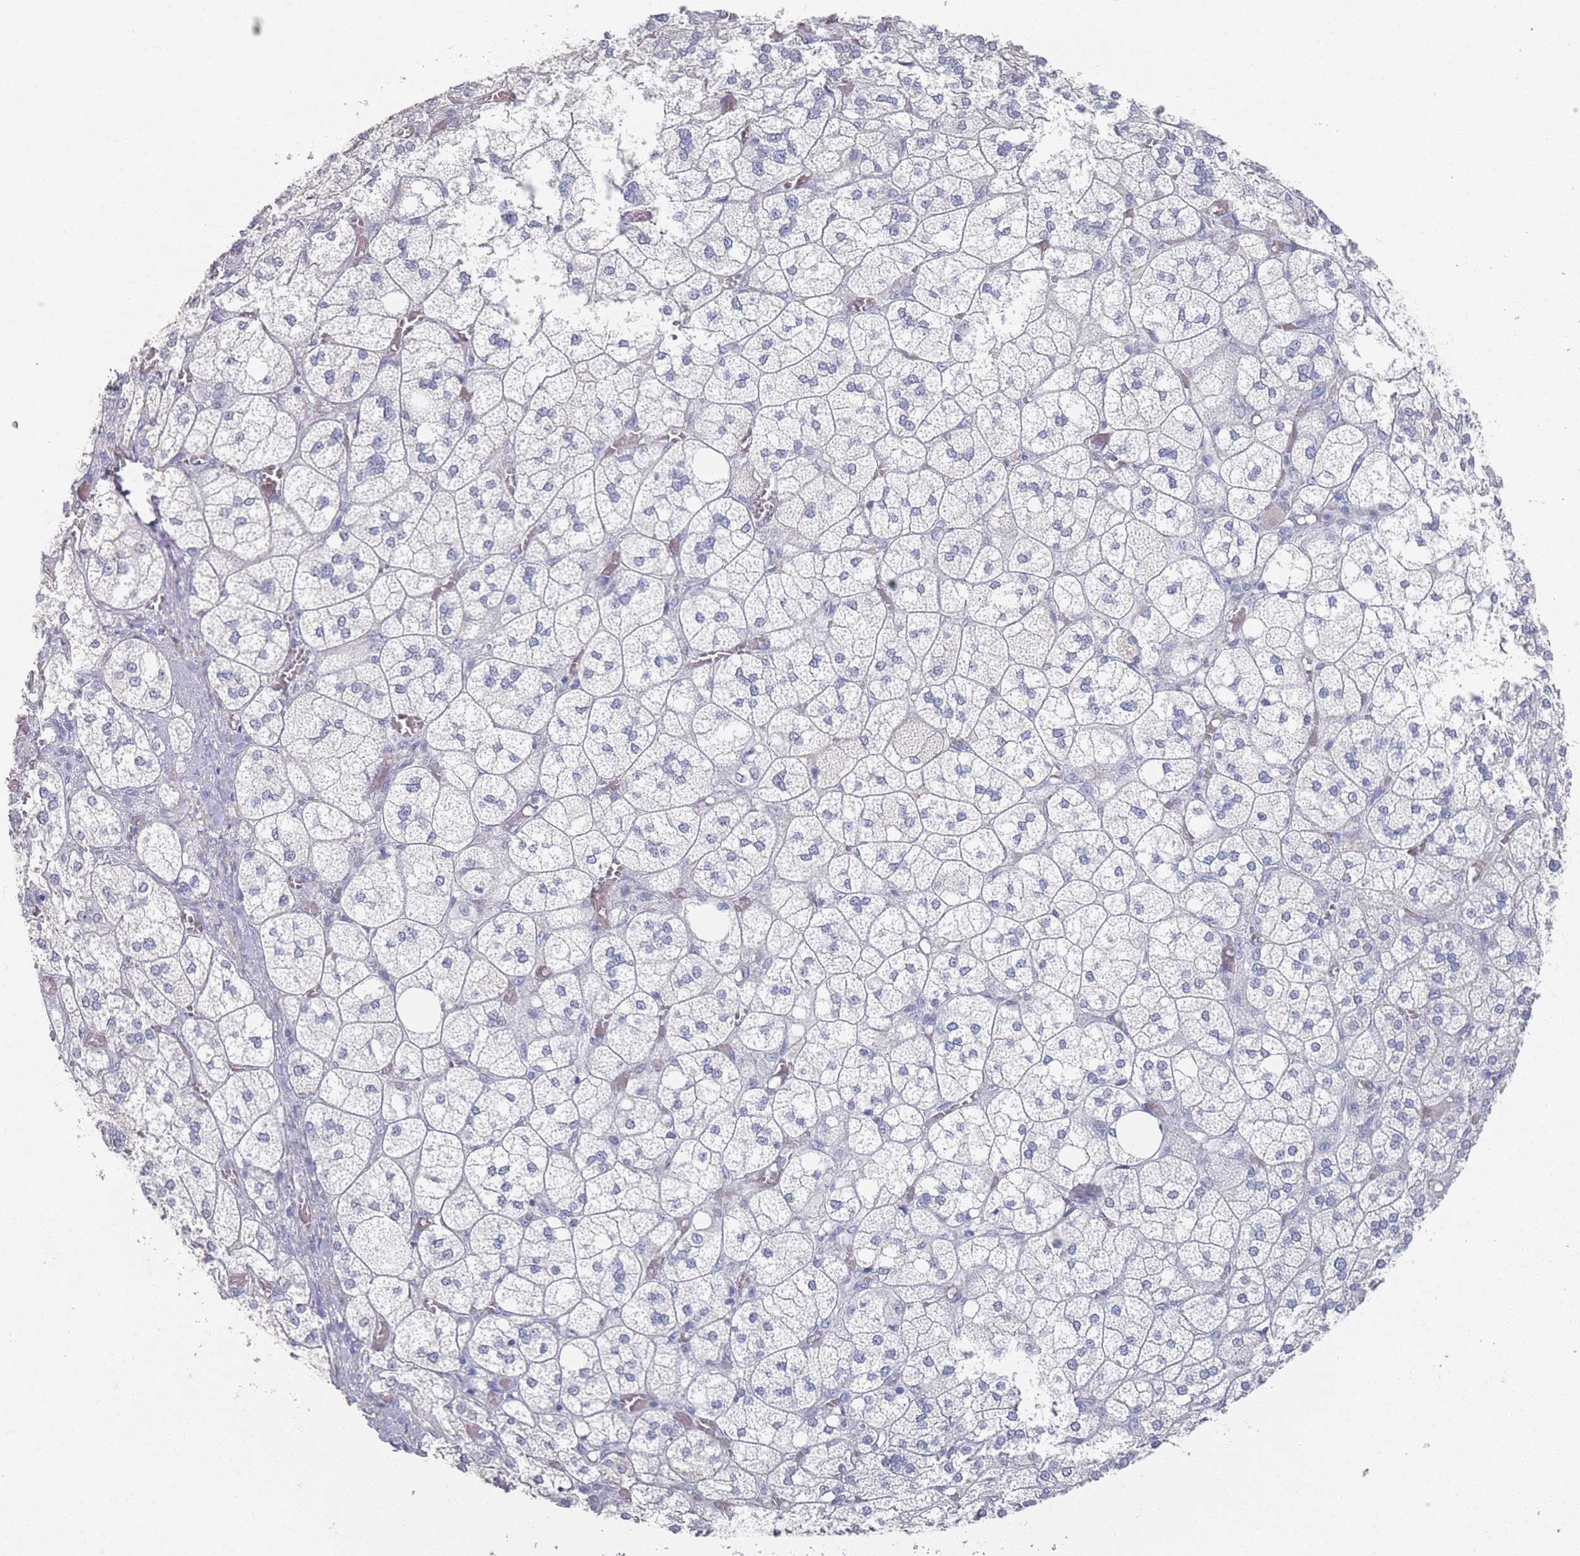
{"staining": {"intensity": "negative", "quantity": "none", "location": "none"}, "tissue": "adrenal gland", "cell_type": "Glandular cells", "image_type": "normal", "snomed": [{"axis": "morphology", "description": "Normal tissue, NOS"}, {"axis": "topography", "description": "Adrenal gland"}], "caption": "IHC histopathology image of unremarkable adrenal gland stained for a protein (brown), which demonstrates no positivity in glandular cells.", "gene": "PROM2", "patient": {"sex": "male", "age": 61}}